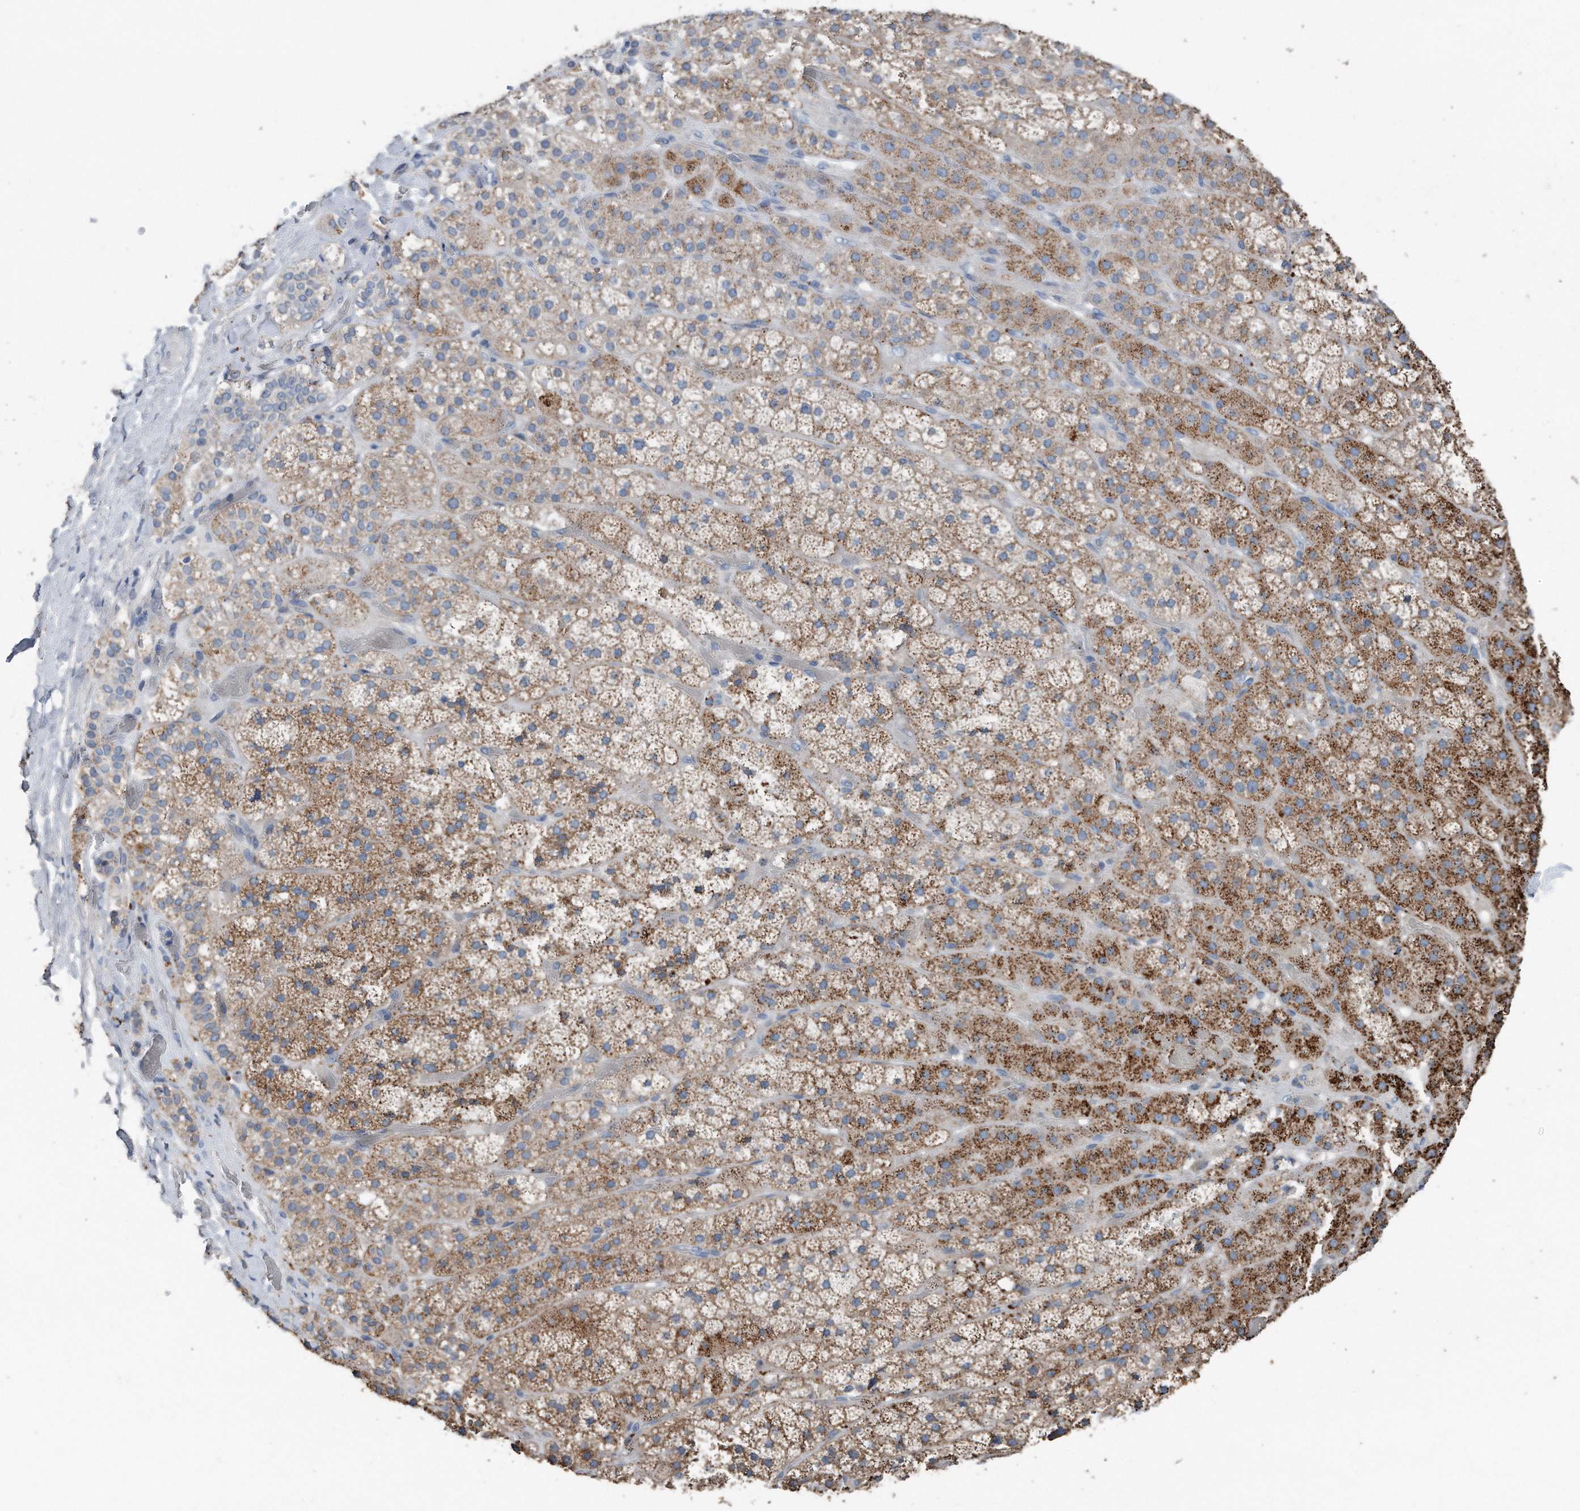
{"staining": {"intensity": "moderate", "quantity": ">75%", "location": "cytoplasmic/membranous"}, "tissue": "adrenal gland", "cell_type": "Glandular cells", "image_type": "normal", "snomed": [{"axis": "morphology", "description": "Normal tissue, NOS"}, {"axis": "topography", "description": "Adrenal gland"}], "caption": "Brown immunohistochemical staining in unremarkable human adrenal gland demonstrates moderate cytoplasmic/membranous expression in about >75% of glandular cells. (DAB IHC, brown staining for protein, blue staining for nuclei).", "gene": "ZNF772", "patient": {"sex": "male", "age": 57}}